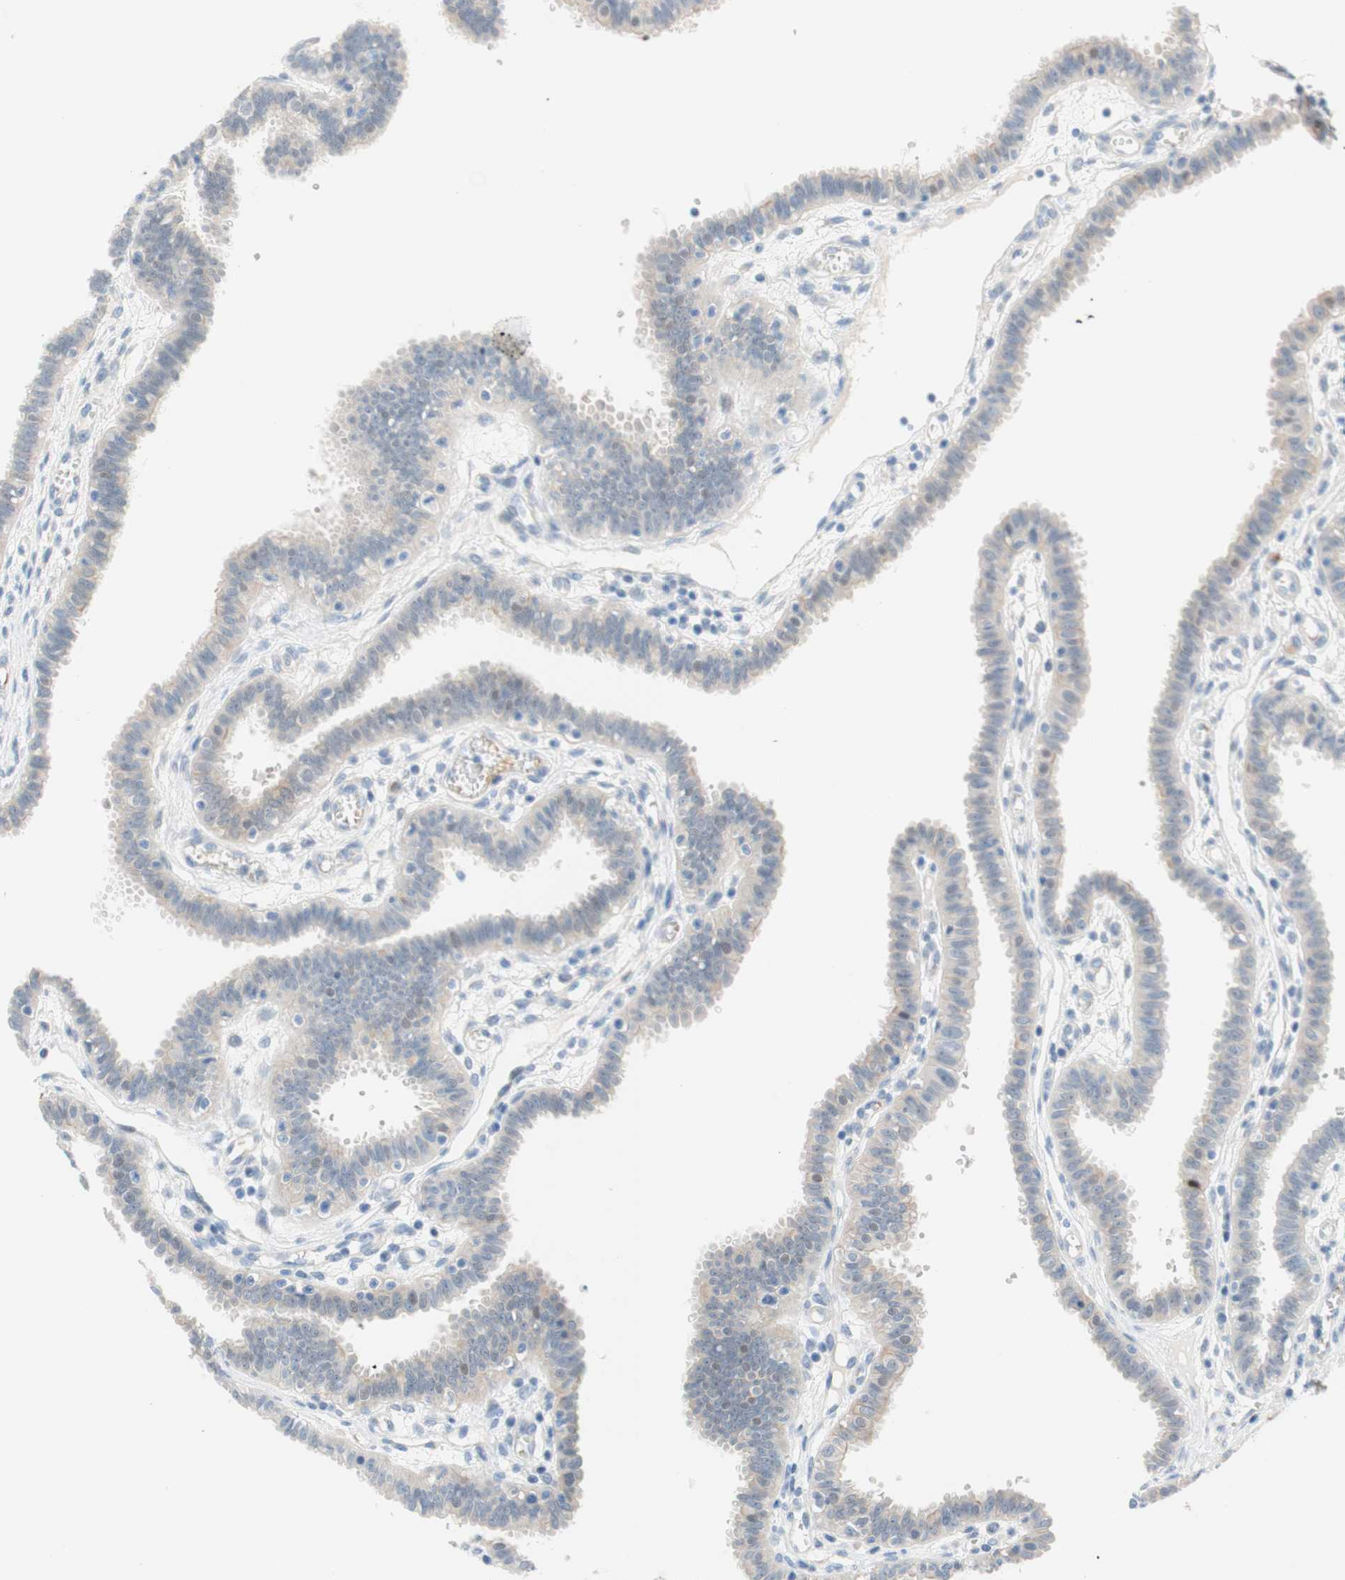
{"staining": {"intensity": "weak", "quantity": "25%-75%", "location": "cytoplasmic/membranous"}, "tissue": "fallopian tube", "cell_type": "Glandular cells", "image_type": "normal", "snomed": [{"axis": "morphology", "description": "Normal tissue, NOS"}, {"axis": "topography", "description": "Fallopian tube"}], "caption": "An immunohistochemistry (IHC) micrograph of benign tissue is shown. Protein staining in brown shows weak cytoplasmic/membranous positivity in fallopian tube within glandular cells.", "gene": "ENTREP2", "patient": {"sex": "female", "age": 32}}